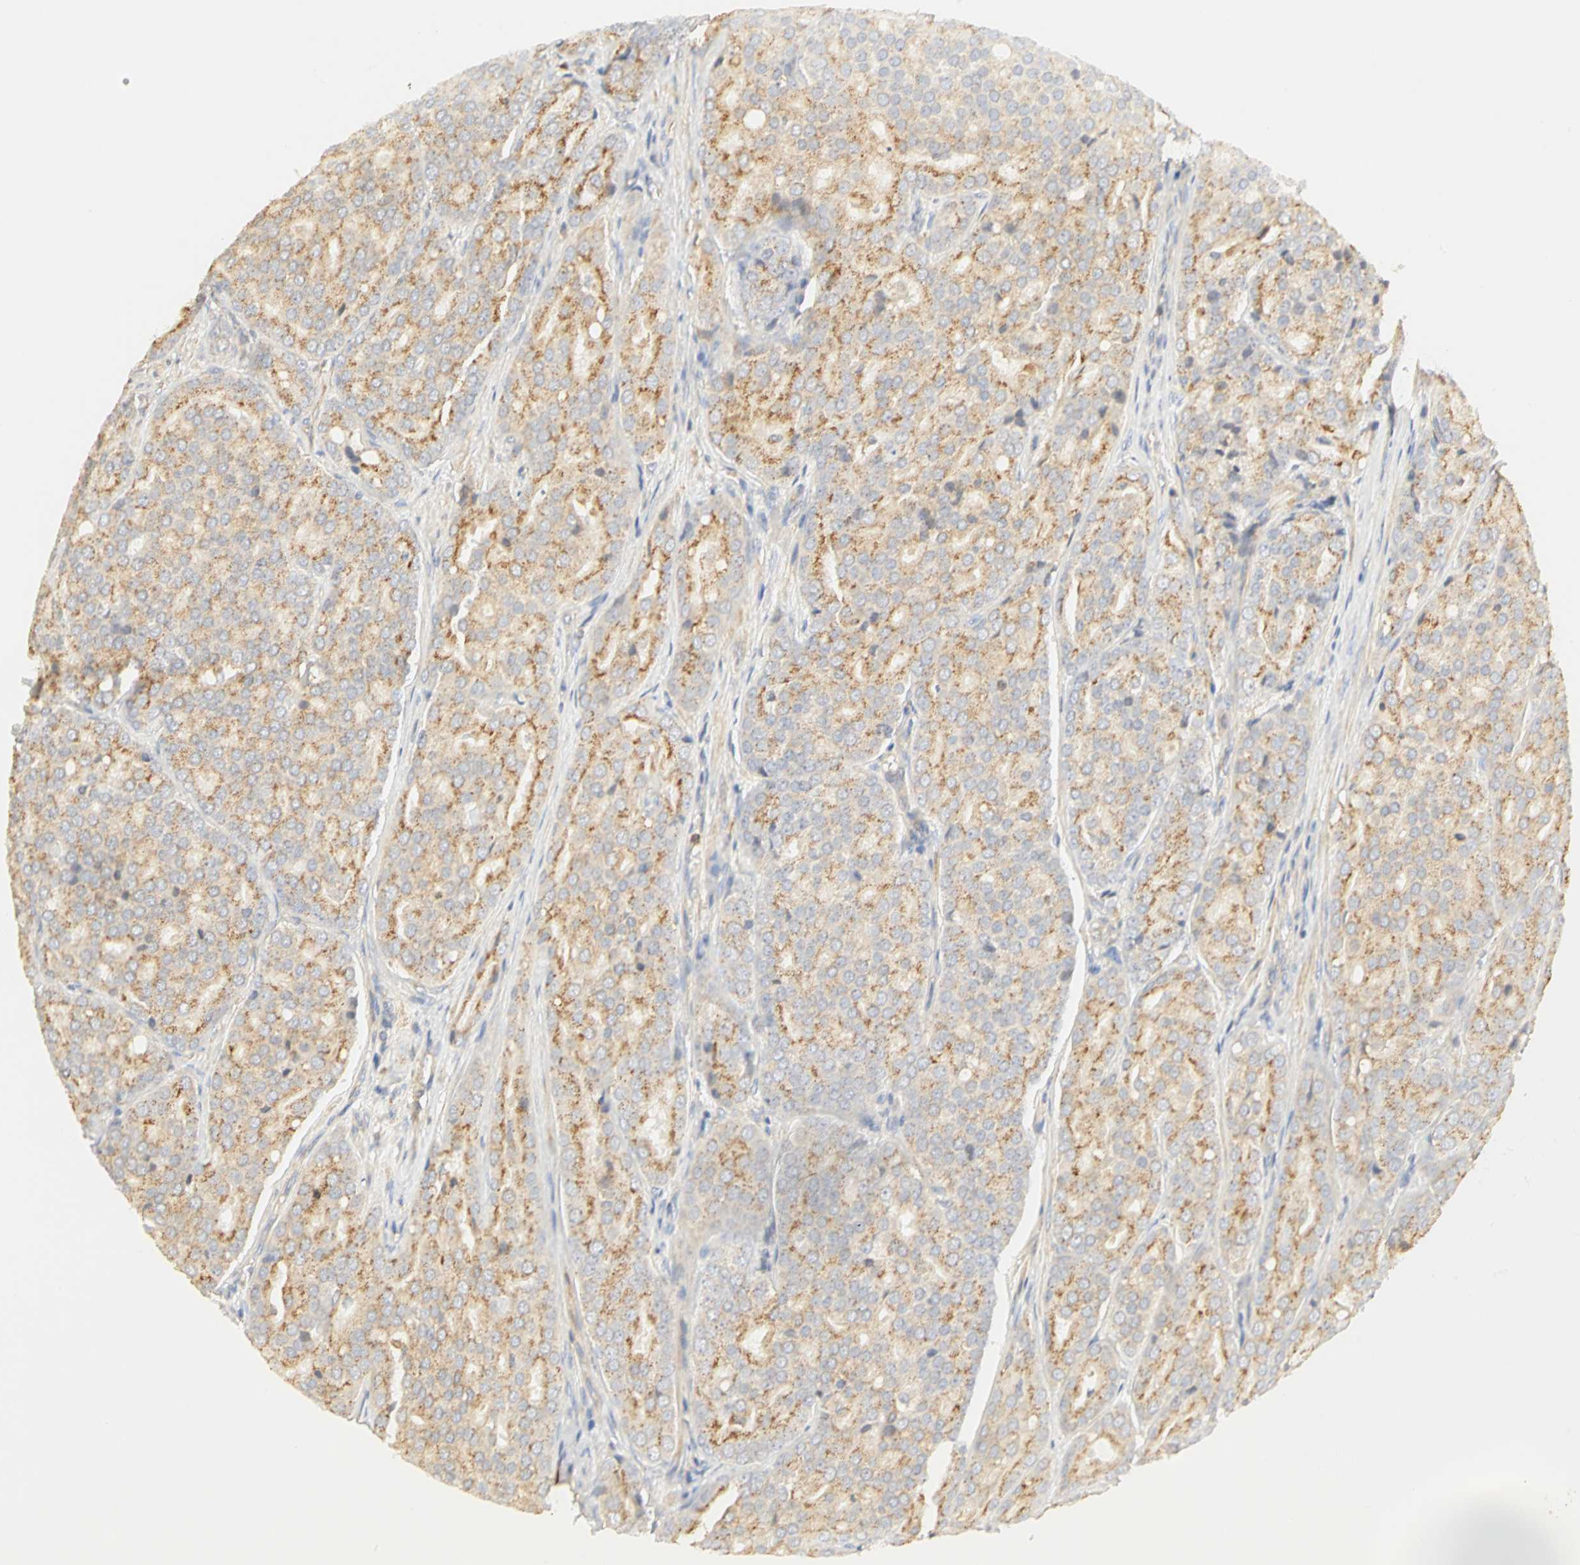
{"staining": {"intensity": "moderate", "quantity": ">75%", "location": "cytoplasmic/membranous"}, "tissue": "prostate cancer", "cell_type": "Tumor cells", "image_type": "cancer", "snomed": [{"axis": "morphology", "description": "Adenocarcinoma, High grade"}, {"axis": "topography", "description": "Prostate"}], "caption": "Immunohistochemistry (IHC) micrograph of human prostate adenocarcinoma (high-grade) stained for a protein (brown), which exhibits medium levels of moderate cytoplasmic/membranous expression in approximately >75% of tumor cells.", "gene": "GNRH2", "patient": {"sex": "male", "age": 64}}